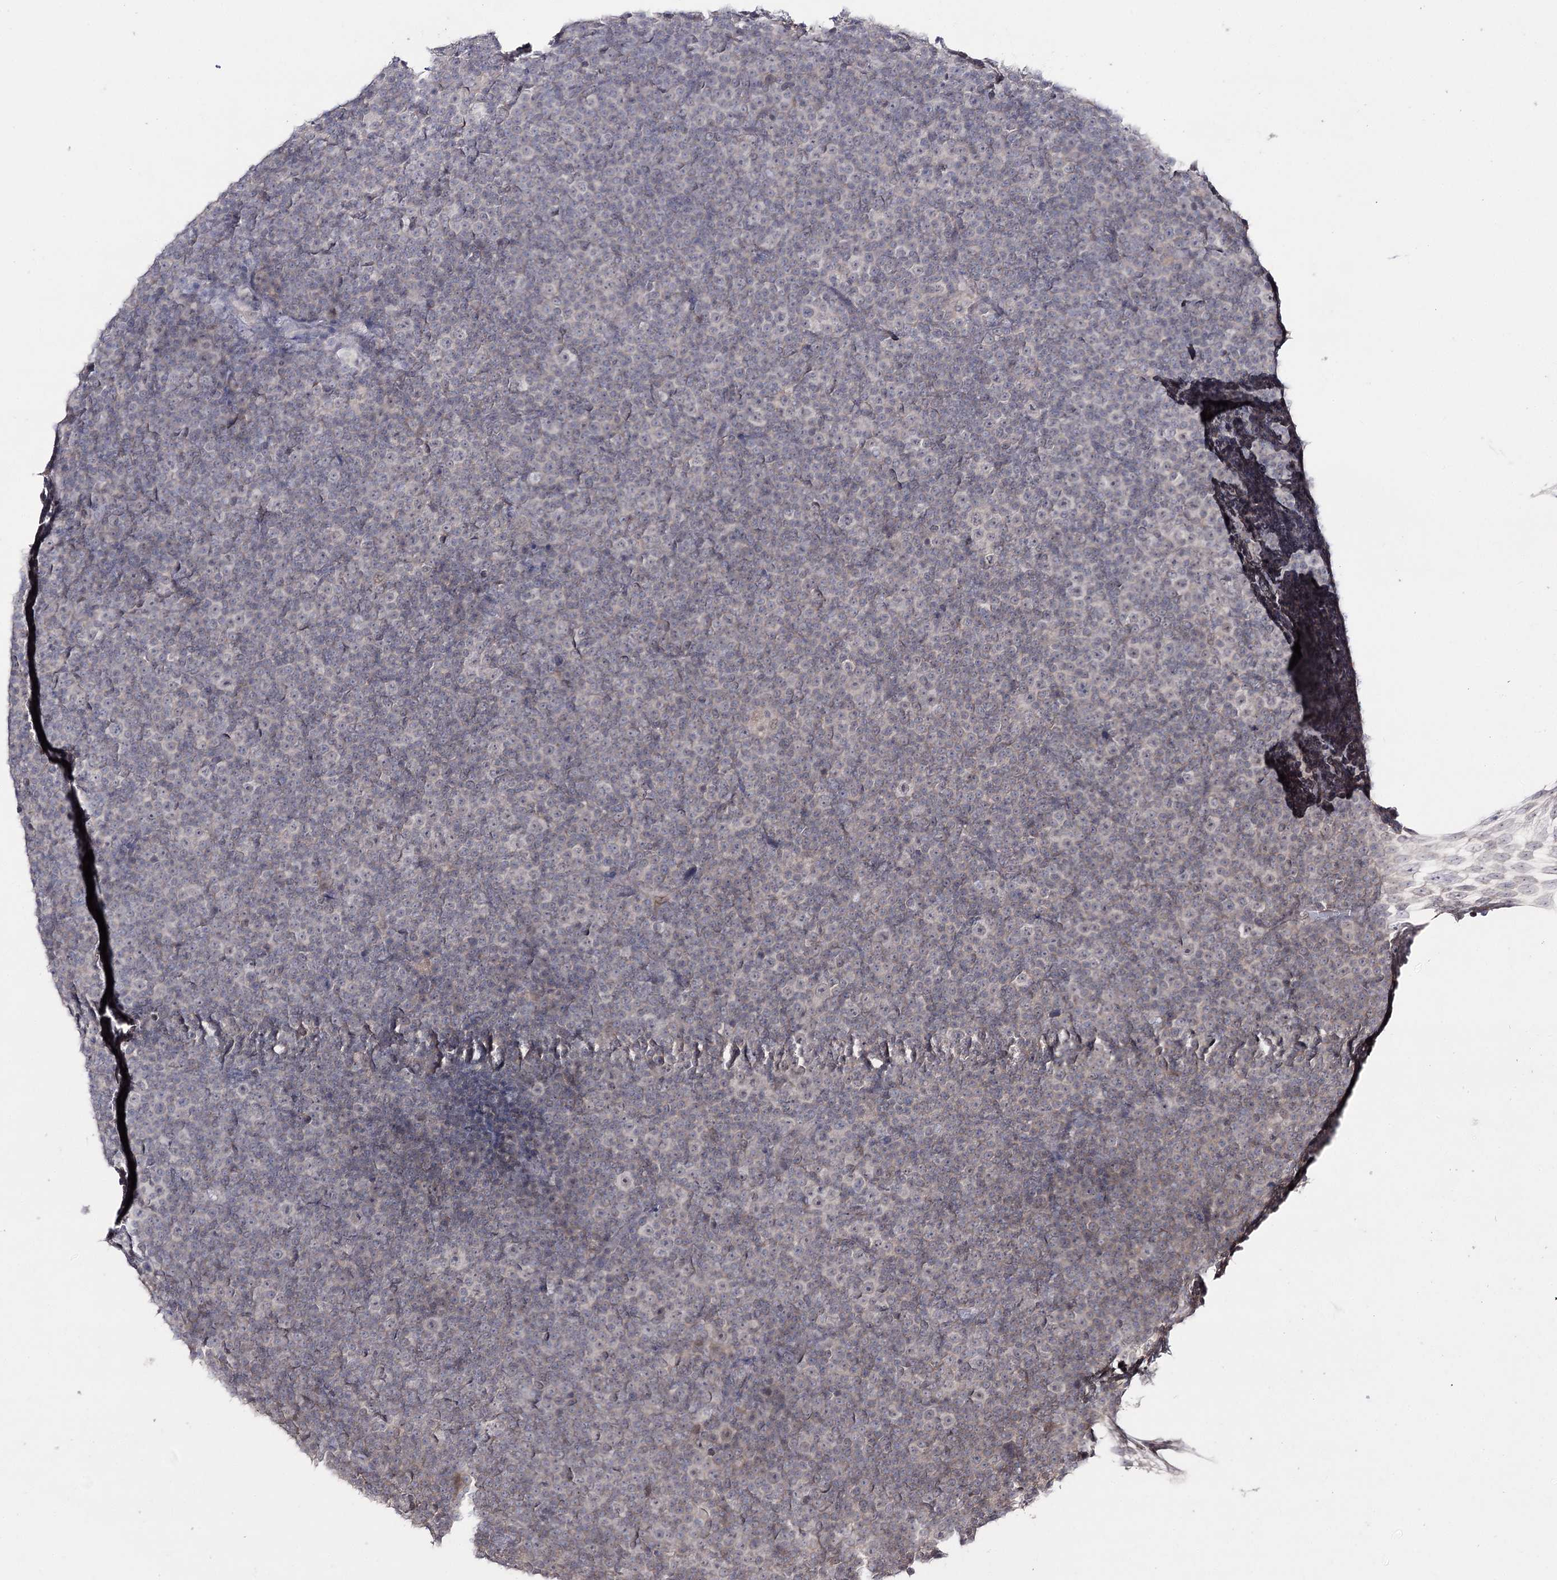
{"staining": {"intensity": "negative", "quantity": "none", "location": "none"}, "tissue": "lymphoma", "cell_type": "Tumor cells", "image_type": "cancer", "snomed": [{"axis": "morphology", "description": "Malignant lymphoma, non-Hodgkin's type, Low grade"}, {"axis": "topography", "description": "Lymph node"}], "caption": "Human malignant lymphoma, non-Hodgkin's type (low-grade) stained for a protein using immunohistochemistry demonstrates no expression in tumor cells.", "gene": "HSD11B2", "patient": {"sex": "female", "age": 67}}